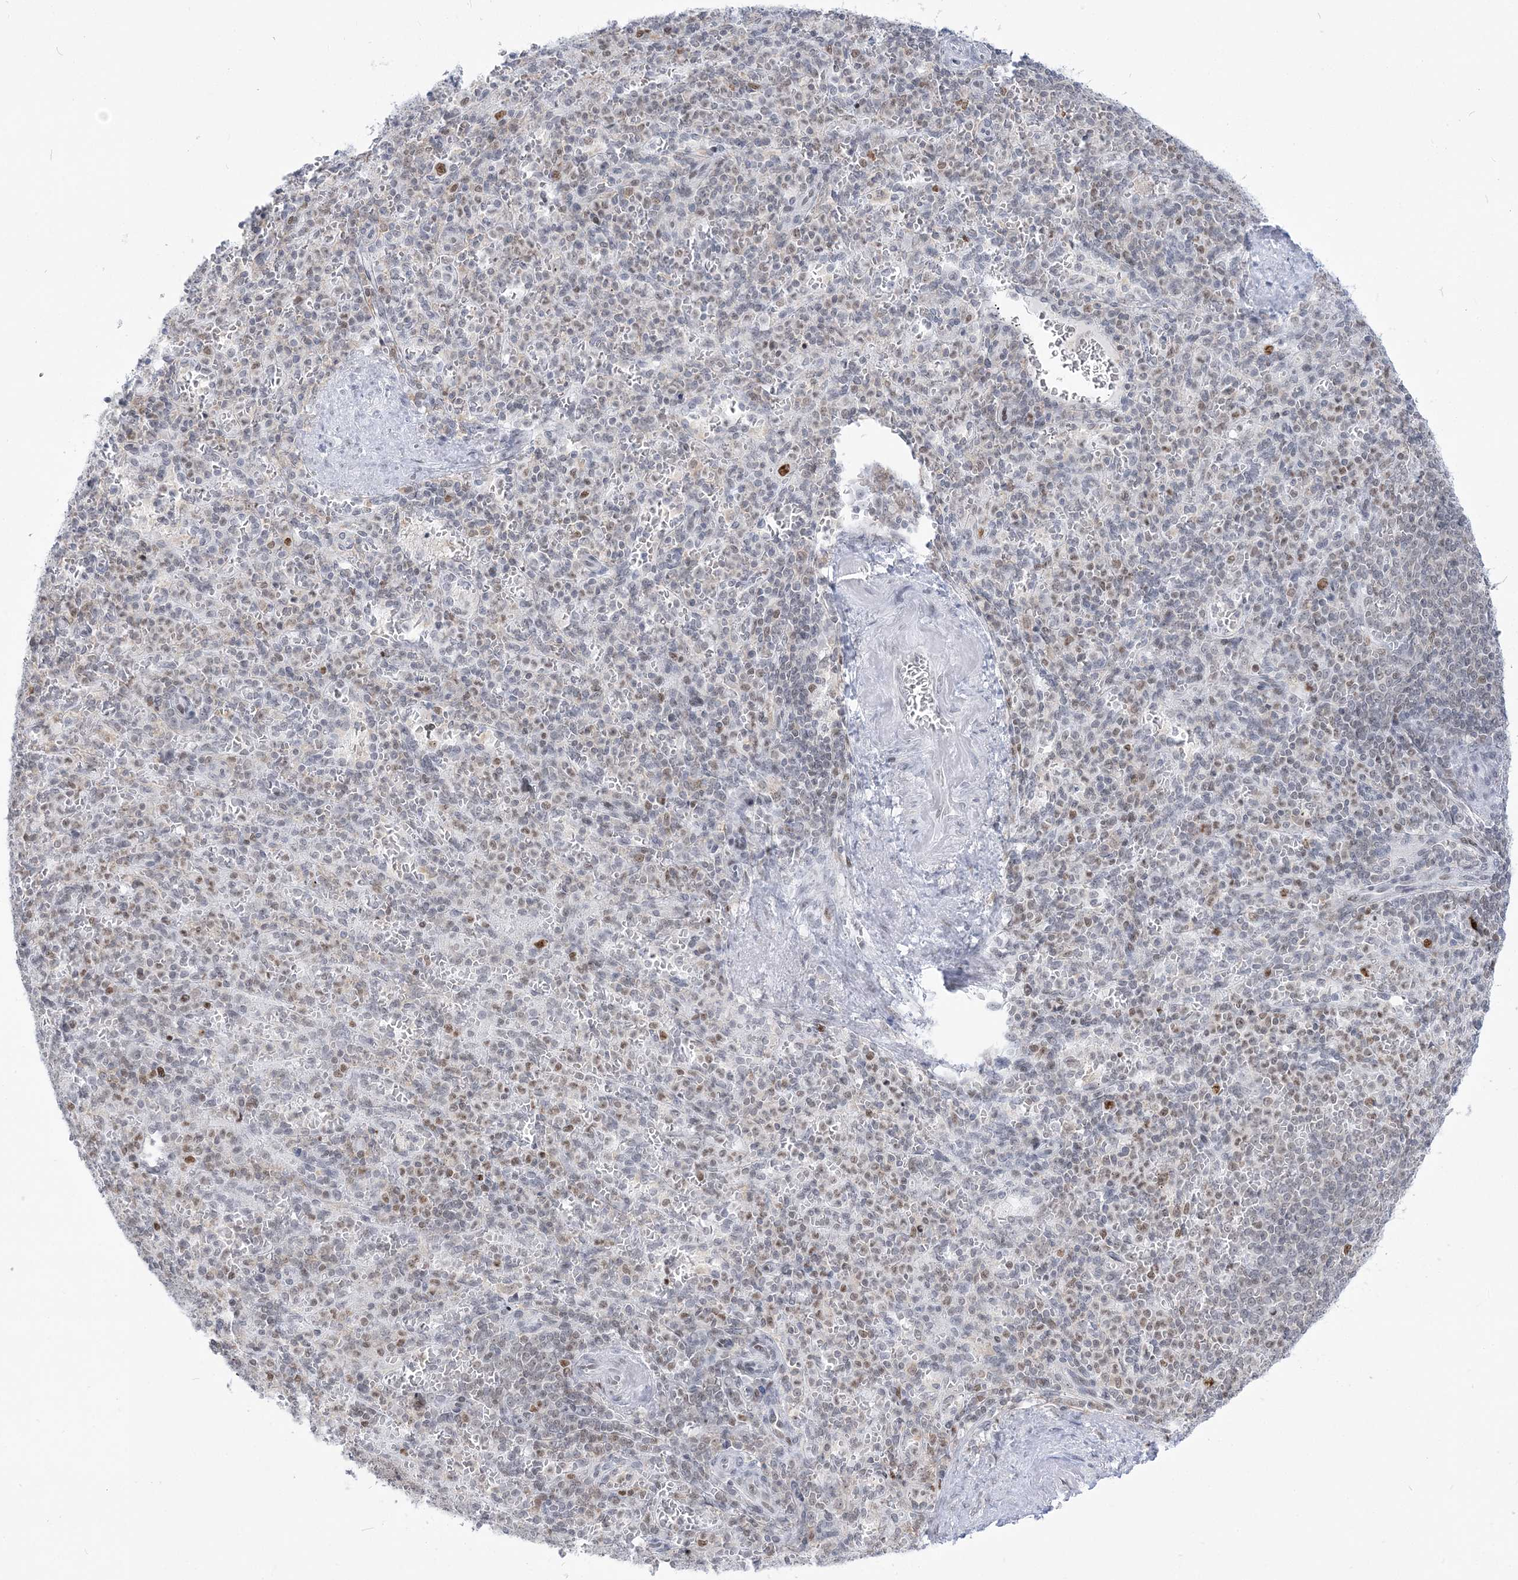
{"staining": {"intensity": "moderate", "quantity": "<25%", "location": "nuclear"}, "tissue": "spleen", "cell_type": "Cells in red pulp", "image_type": "normal", "snomed": [{"axis": "morphology", "description": "Normal tissue, NOS"}, {"axis": "topography", "description": "Spleen"}], "caption": "Cells in red pulp show moderate nuclear positivity in approximately <25% of cells in benign spleen.", "gene": "DDX21", "patient": {"sex": "female", "age": 74}}